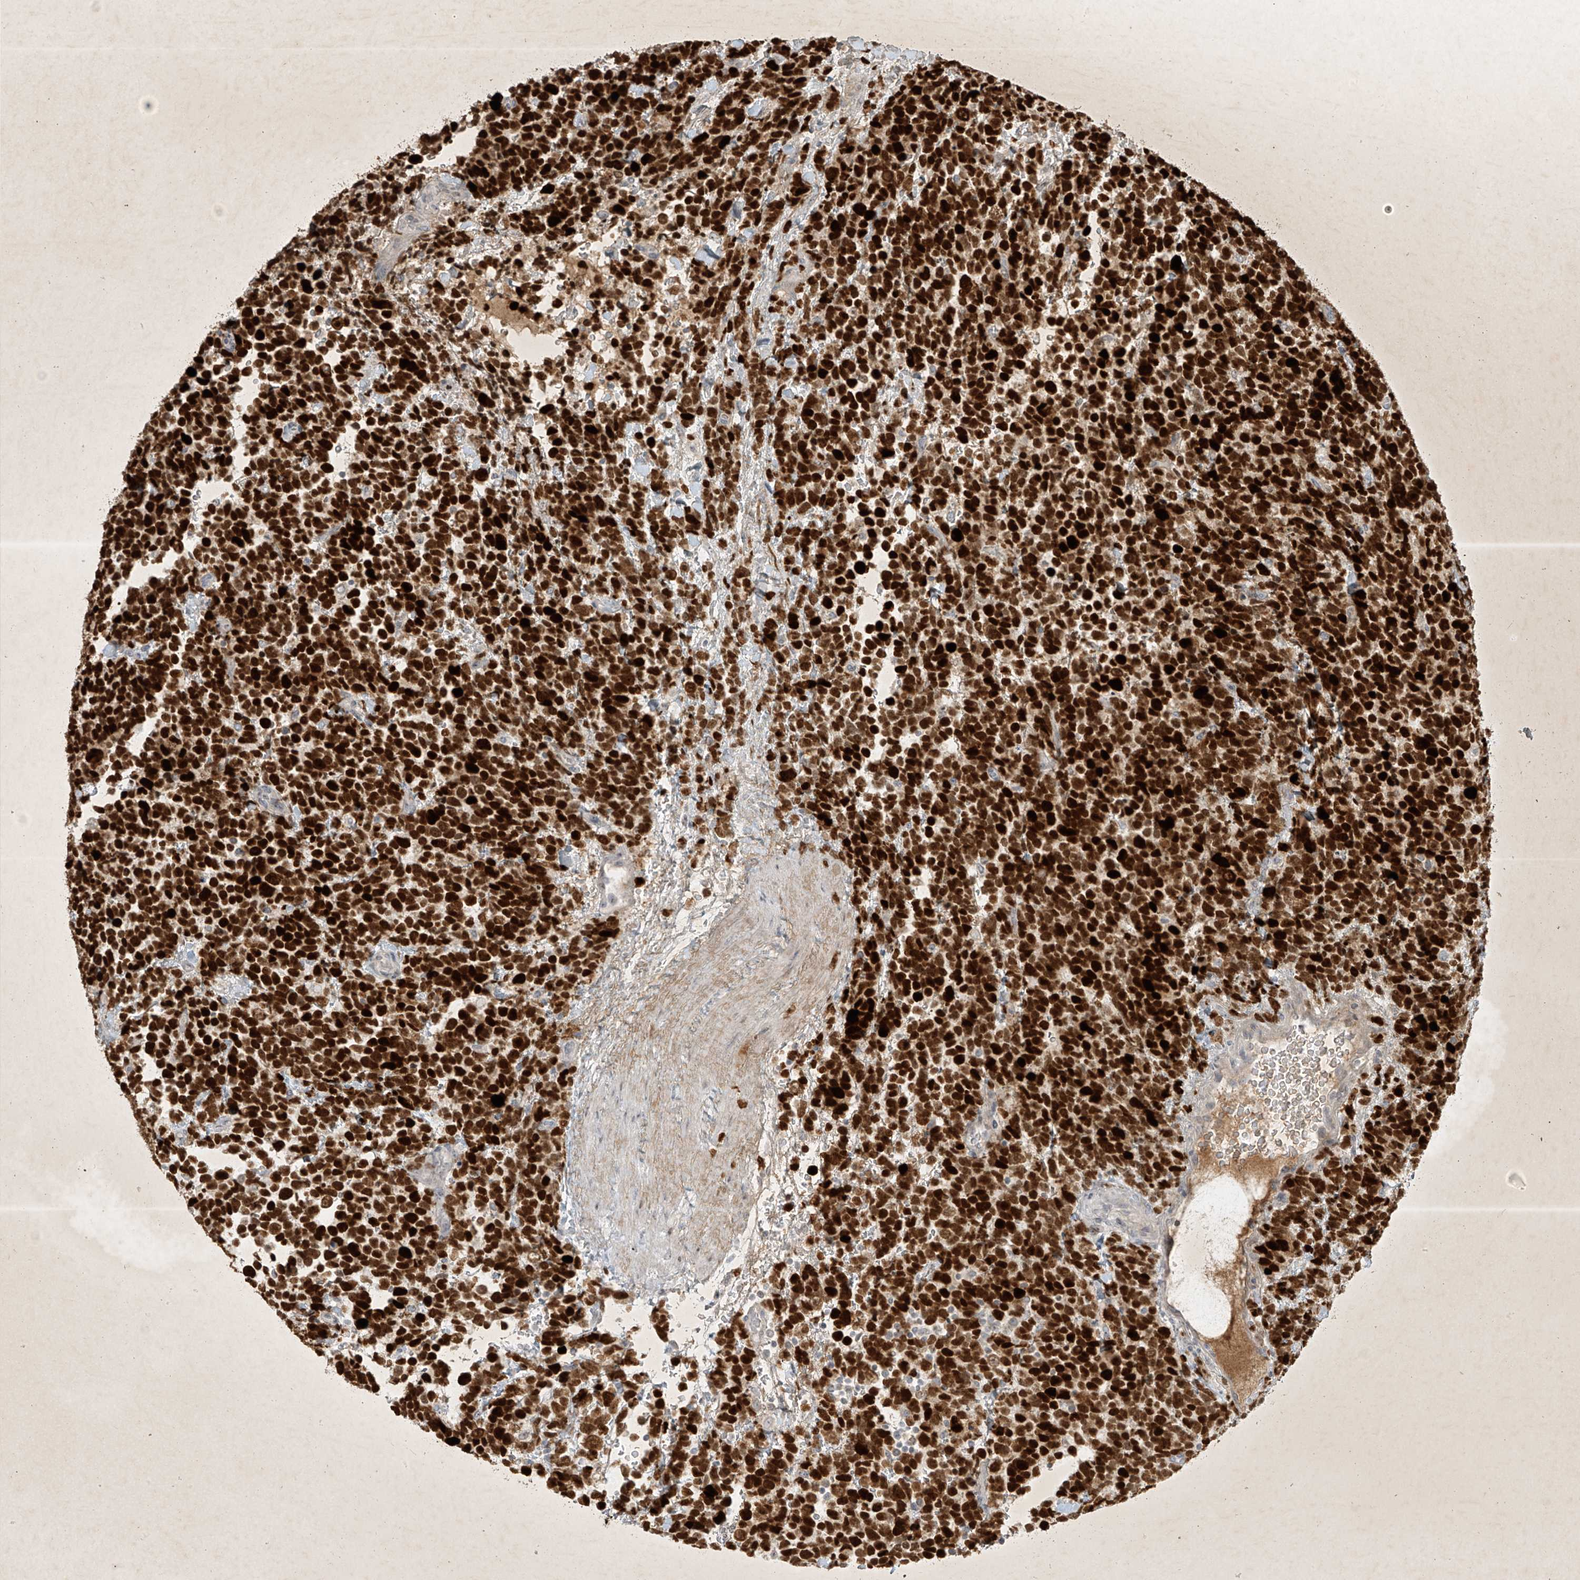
{"staining": {"intensity": "strong", "quantity": ">75%", "location": "nuclear"}, "tissue": "urothelial cancer", "cell_type": "Tumor cells", "image_type": "cancer", "snomed": [{"axis": "morphology", "description": "Urothelial carcinoma, High grade"}, {"axis": "topography", "description": "Urinary bladder"}], "caption": "Human urothelial cancer stained with a brown dye displays strong nuclear positive expression in approximately >75% of tumor cells.", "gene": "SAMD15", "patient": {"sex": "female", "age": 82}}